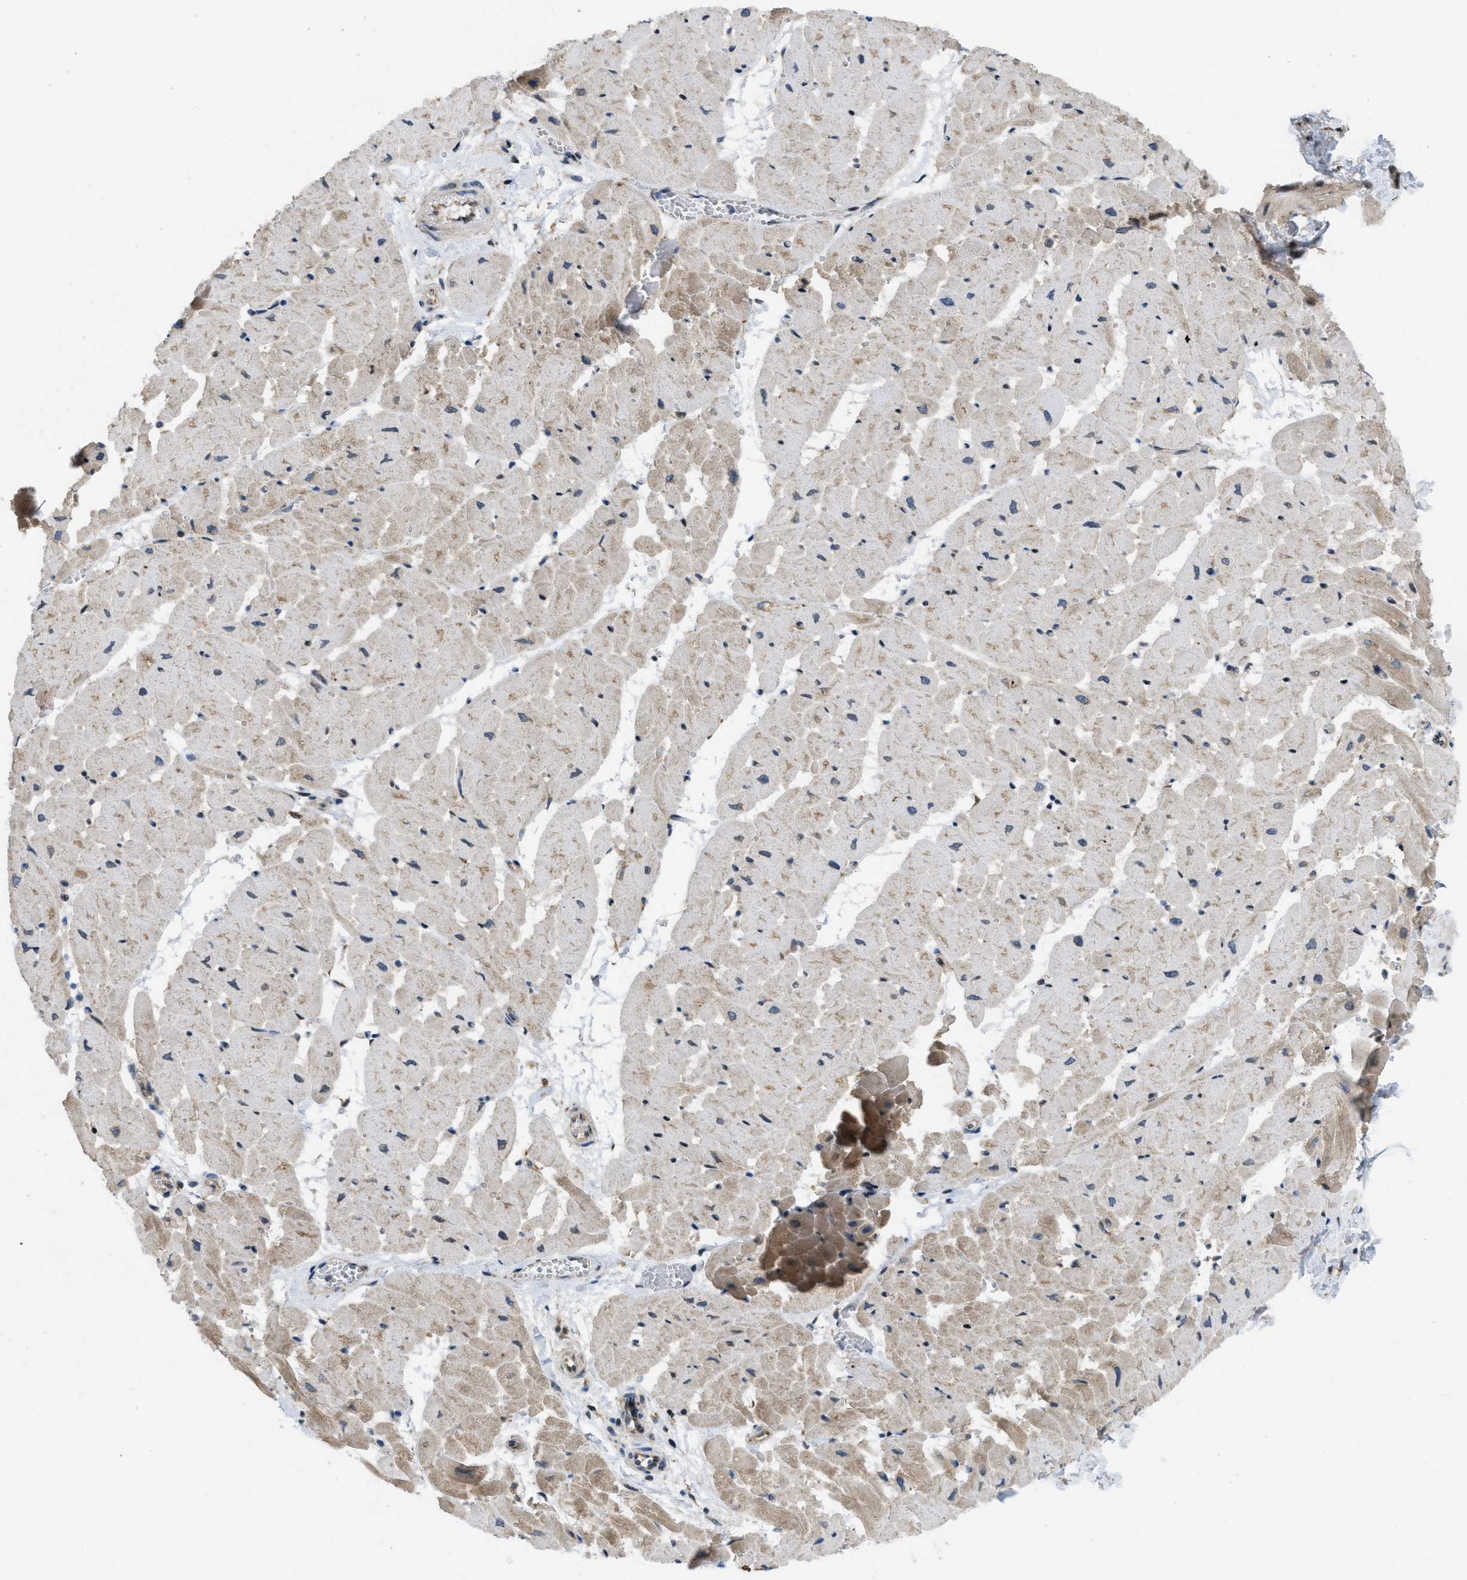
{"staining": {"intensity": "moderate", "quantity": "25%-75%", "location": "cytoplasmic/membranous"}, "tissue": "heart muscle", "cell_type": "Cardiomyocytes", "image_type": "normal", "snomed": [{"axis": "morphology", "description": "Normal tissue, NOS"}, {"axis": "topography", "description": "Heart"}], "caption": "Immunohistochemical staining of normal heart muscle exhibits medium levels of moderate cytoplasmic/membranous staining in about 25%-75% of cardiomyocytes.", "gene": "IFNLR1", "patient": {"sex": "female", "age": 19}}